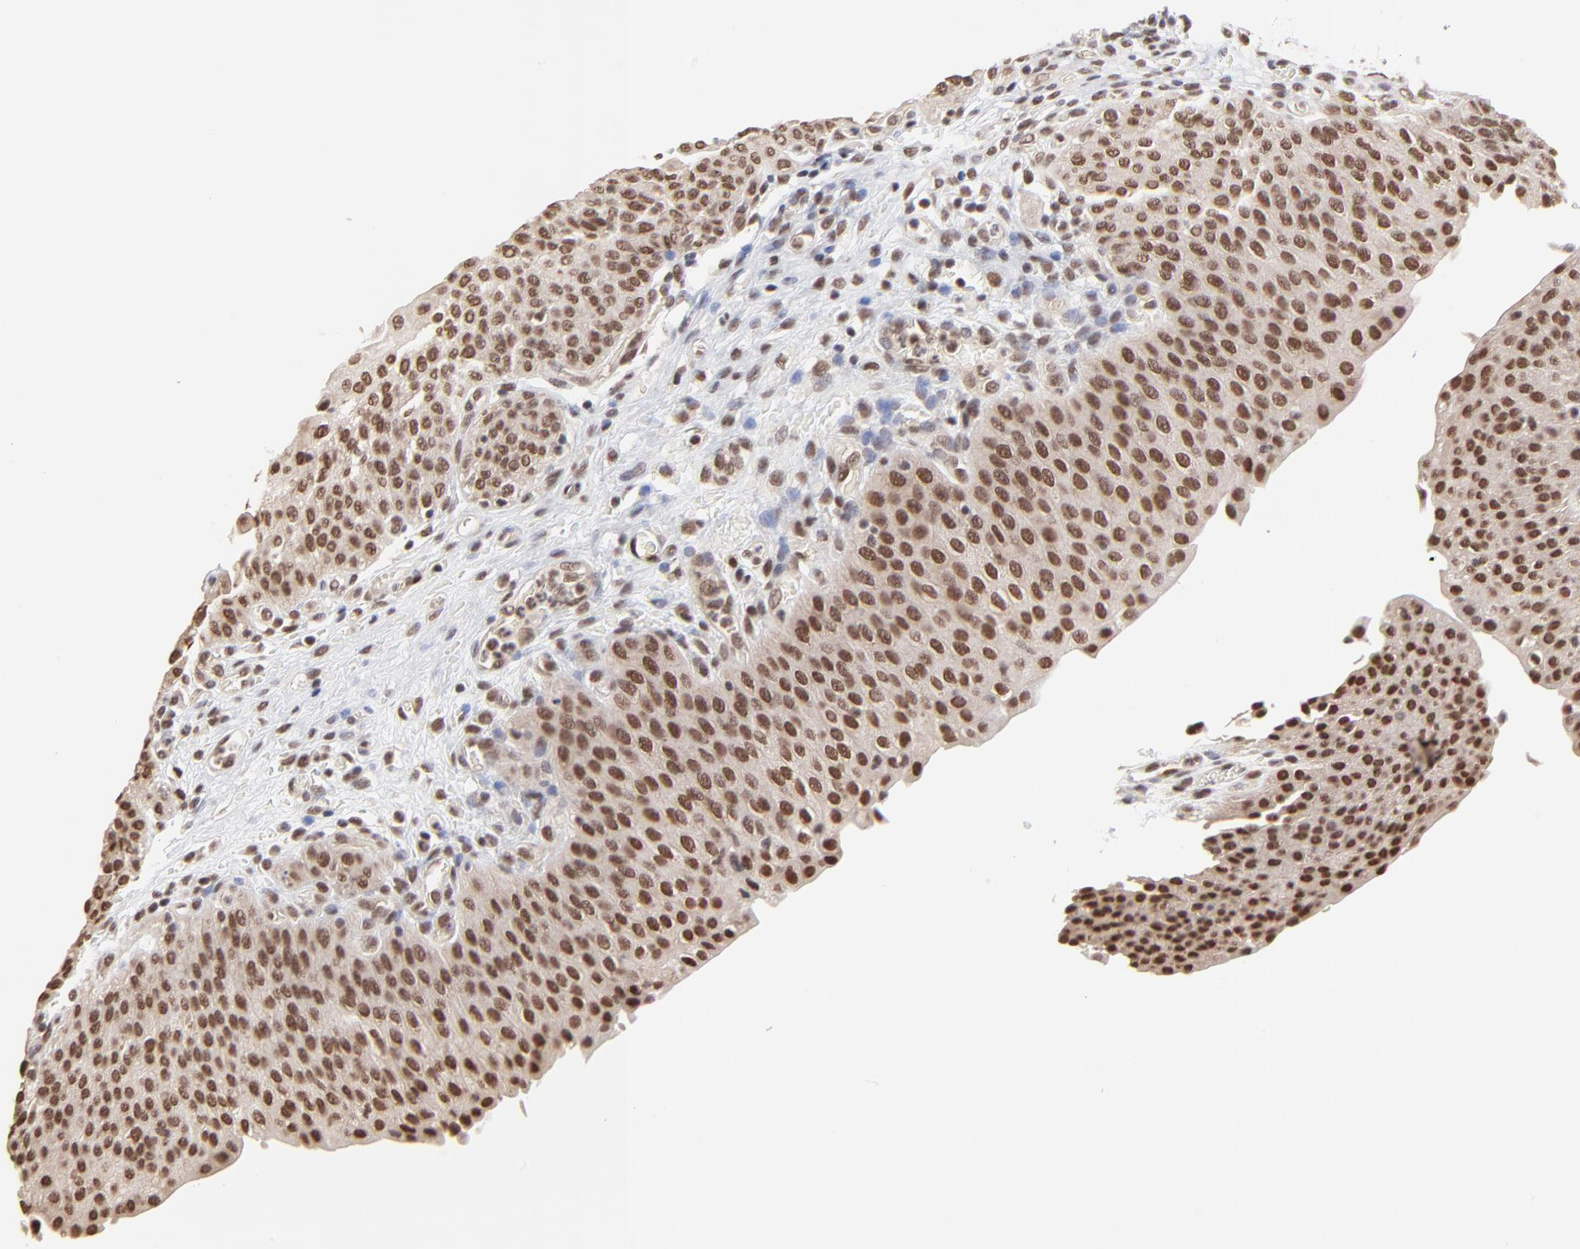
{"staining": {"intensity": "moderate", "quantity": ">75%", "location": "cytoplasmic/membranous,nuclear"}, "tissue": "urinary bladder", "cell_type": "Urothelial cells", "image_type": "normal", "snomed": [{"axis": "morphology", "description": "Normal tissue, NOS"}, {"axis": "morphology", "description": "Dysplasia, NOS"}, {"axis": "topography", "description": "Urinary bladder"}], "caption": "Protein staining by immunohistochemistry reveals moderate cytoplasmic/membranous,nuclear expression in about >75% of urothelial cells in unremarkable urinary bladder. (IHC, brightfield microscopy, high magnification).", "gene": "DSN1", "patient": {"sex": "male", "age": 35}}